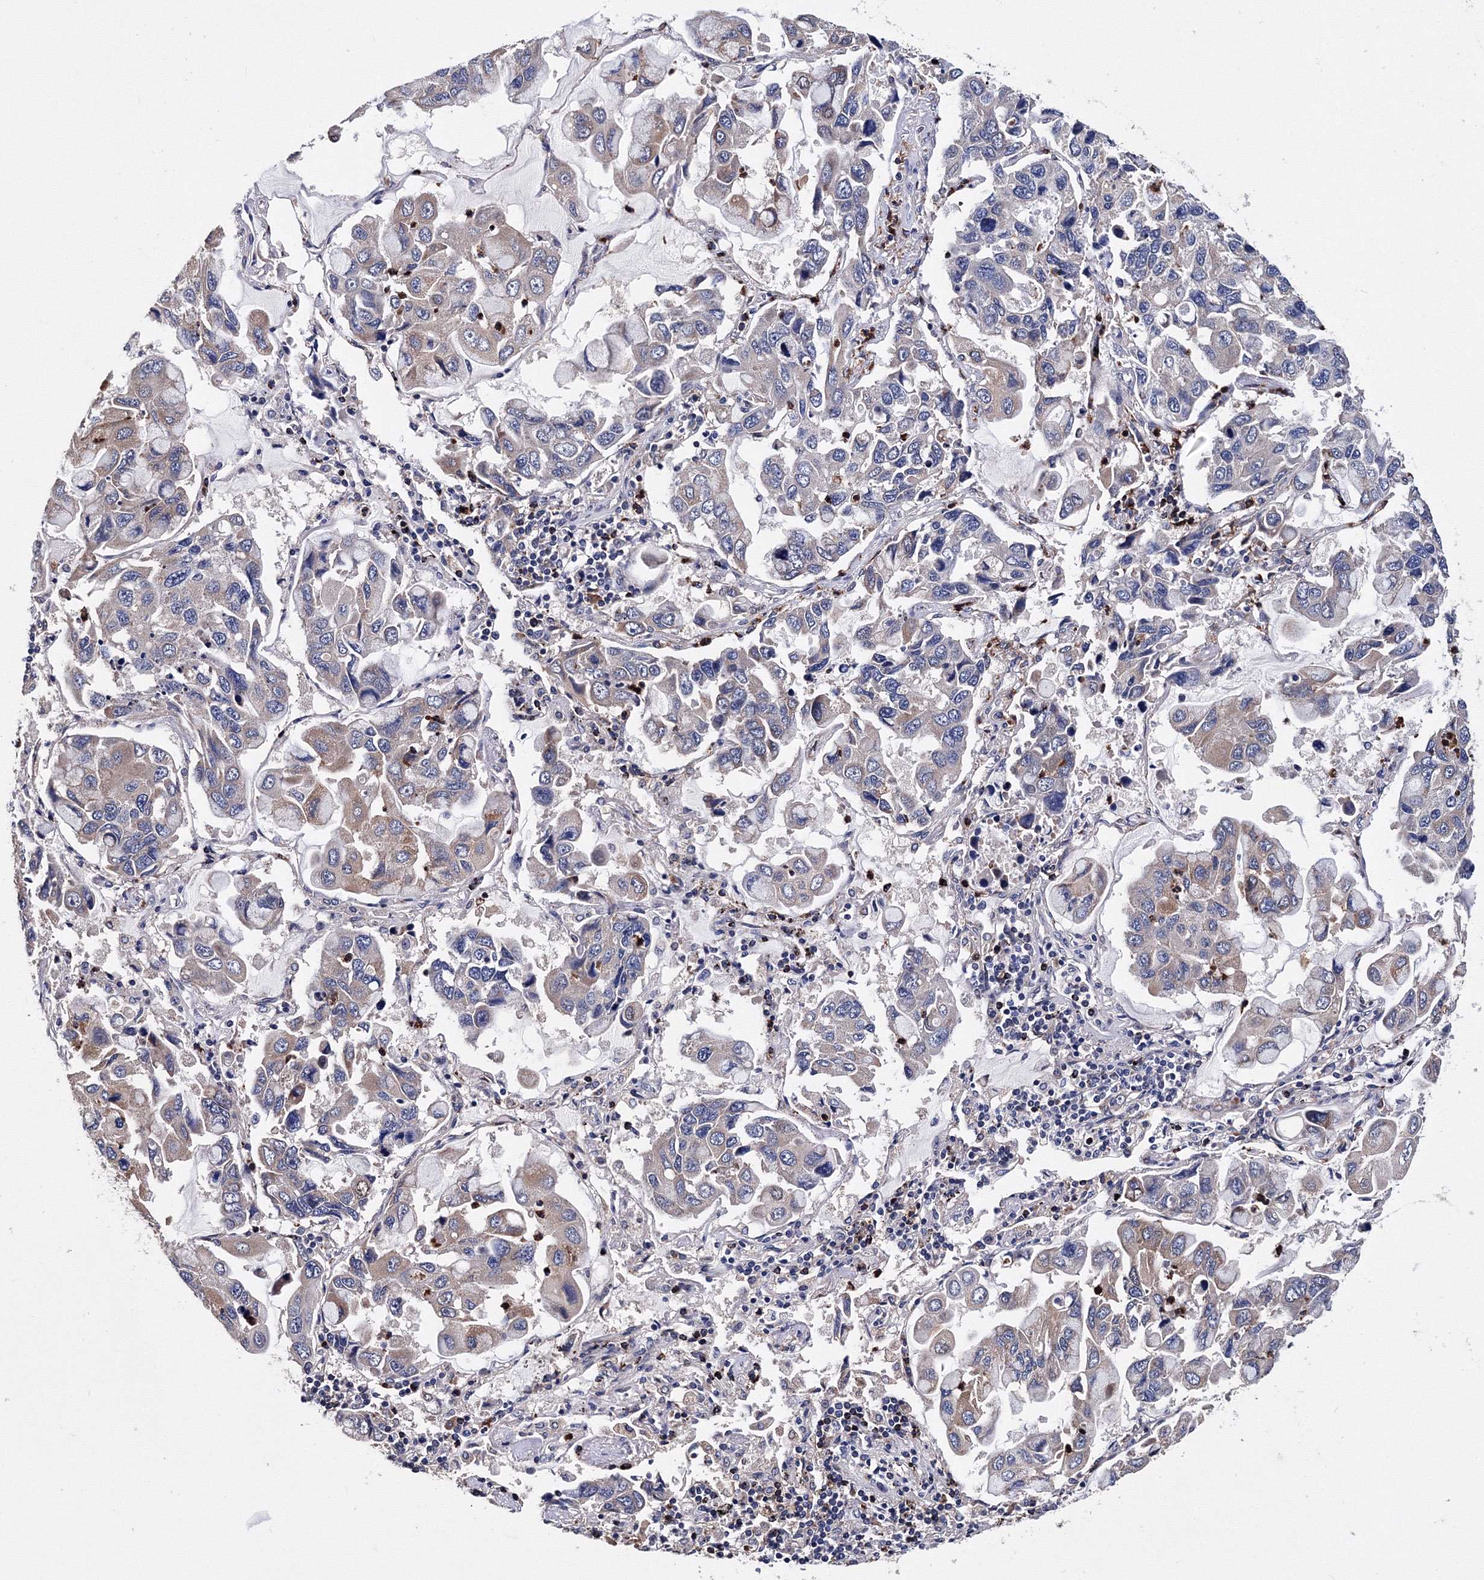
{"staining": {"intensity": "weak", "quantity": "25%-75%", "location": "cytoplasmic/membranous"}, "tissue": "lung cancer", "cell_type": "Tumor cells", "image_type": "cancer", "snomed": [{"axis": "morphology", "description": "Adenocarcinoma, NOS"}, {"axis": "topography", "description": "Lung"}], "caption": "Adenocarcinoma (lung) was stained to show a protein in brown. There is low levels of weak cytoplasmic/membranous staining in approximately 25%-75% of tumor cells.", "gene": "PHYKPL", "patient": {"sex": "male", "age": 64}}